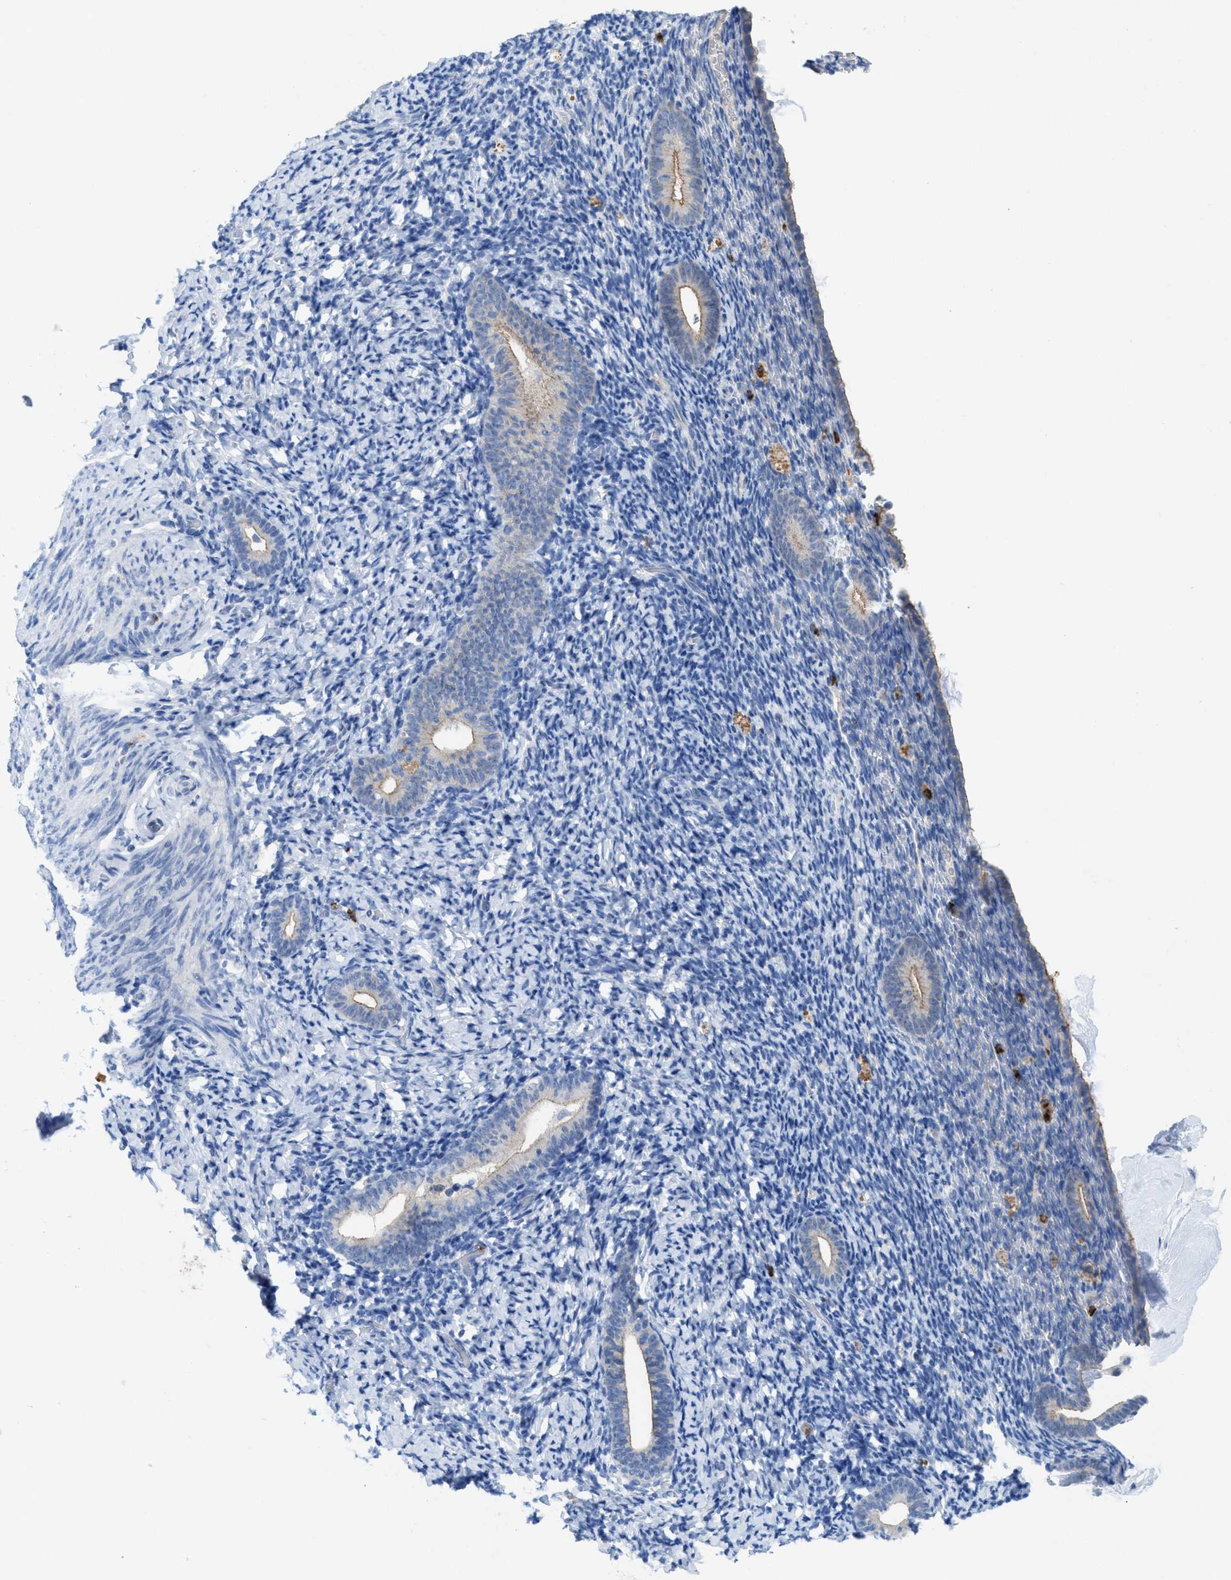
{"staining": {"intensity": "negative", "quantity": "none", "location": "none"}, "tissue": "endometrium", "cell_type": "Cells in endometrial stroma", "image_type": "normal", "snomed": [{"axis": "morphology", "description": "Normal tissue, NOS"}, {"axis": "topography", "description": "Endometrium"}], "caption": "Cells in endometrial stroma show no significant protein positivity in unremarkable endometrium.", "gene": "CKLF", "patient": {"sex": "female", "age": 51}}